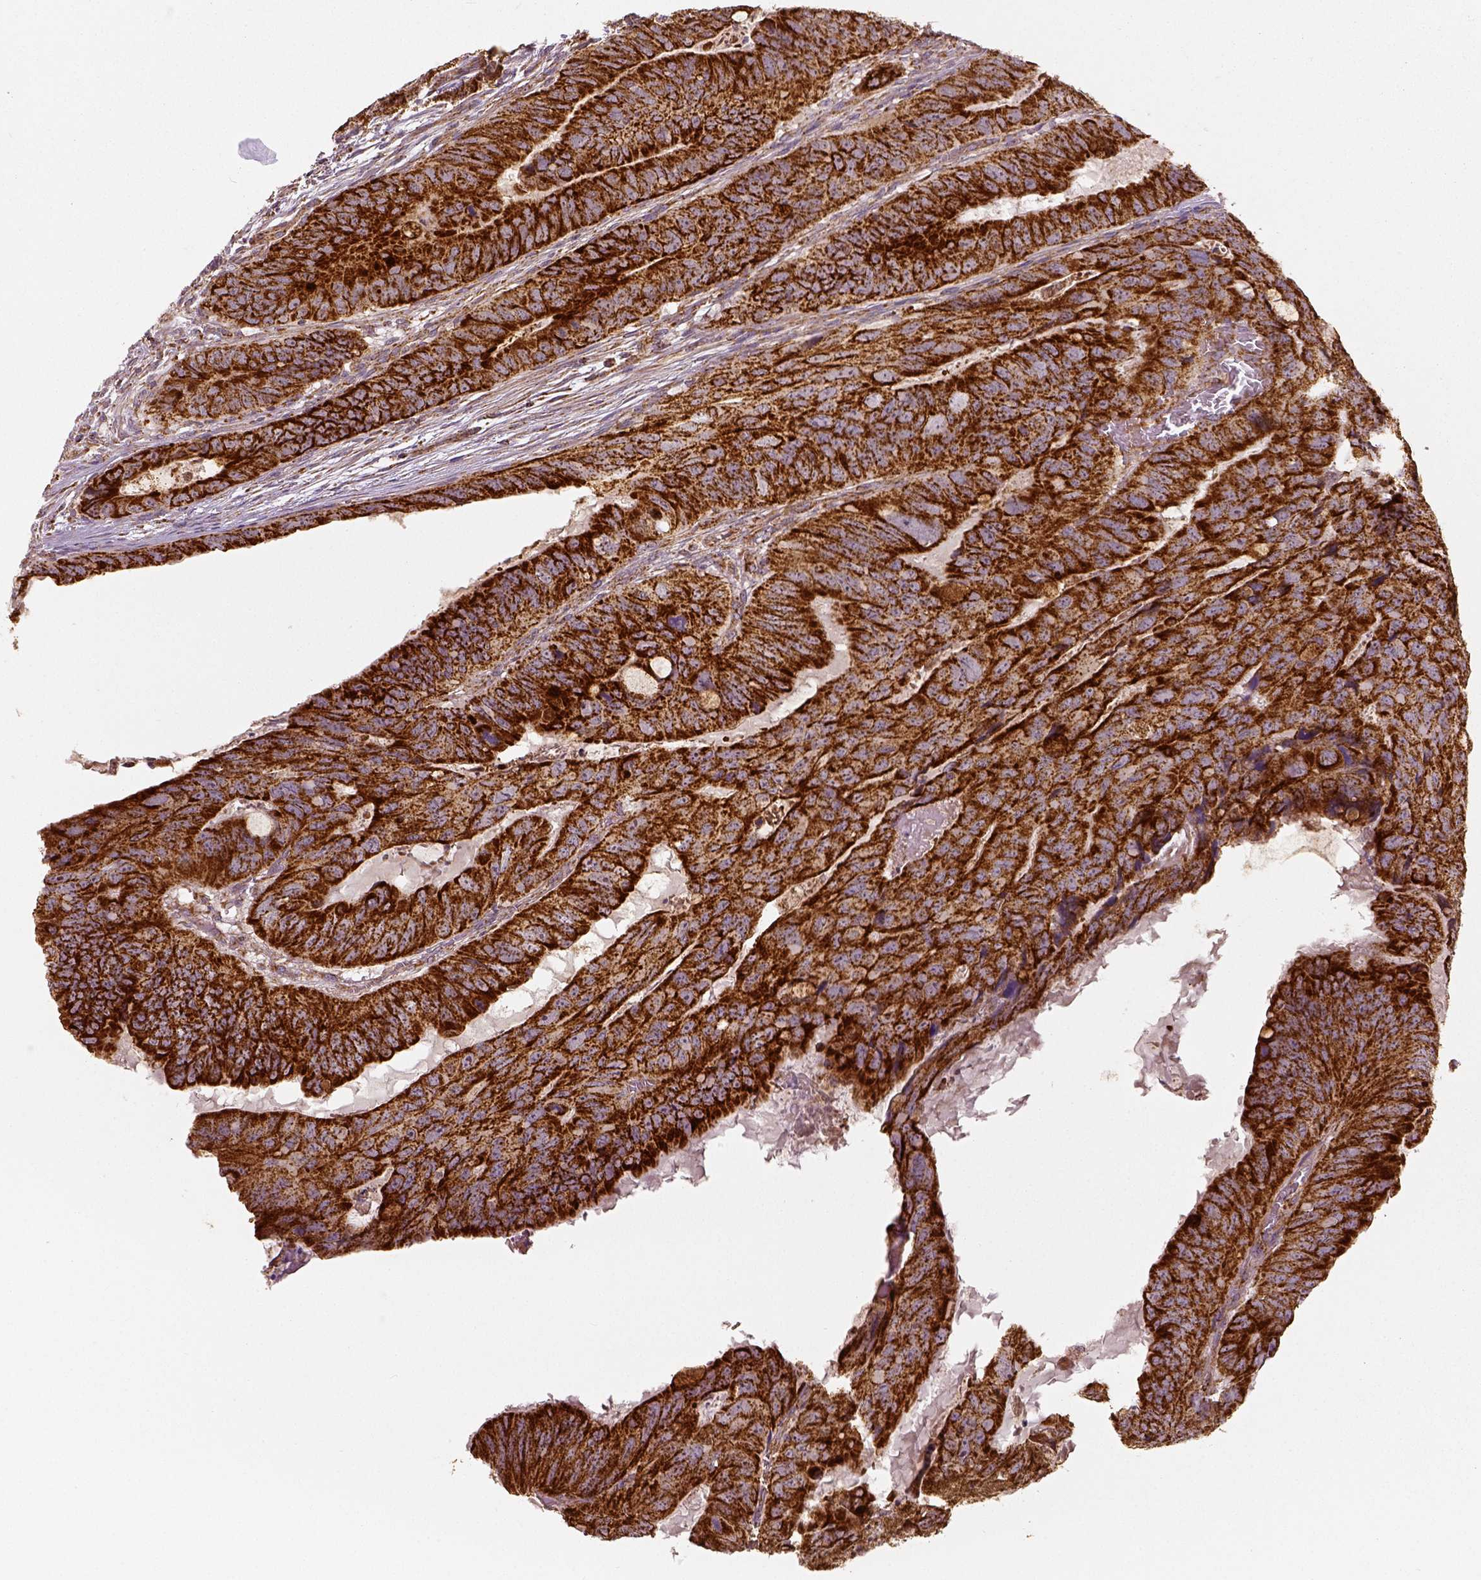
{"staining": {"intensity": "strong", "quantity": ">75%", "location": "cytoplasmic/membranous"}, "tissue": "colorectal cancer", "cell_type": "Tumor cells", "image_type": "cancer", "snomed": [{"axis": "morphology", "description": "Adenocarcinoma, NOS"}, {"axis": "topography", "description": "Colon"}], "caption": "Immunohistochemistry (IHC) (DAB) staining of human colorectal cancer (adenocarcinoma) displays strong cytoplasmic/membranous protein expression in about >75% of tumor cells.", "gene": "PGAM5", "patient": {"sex": "male", "age": 79}}